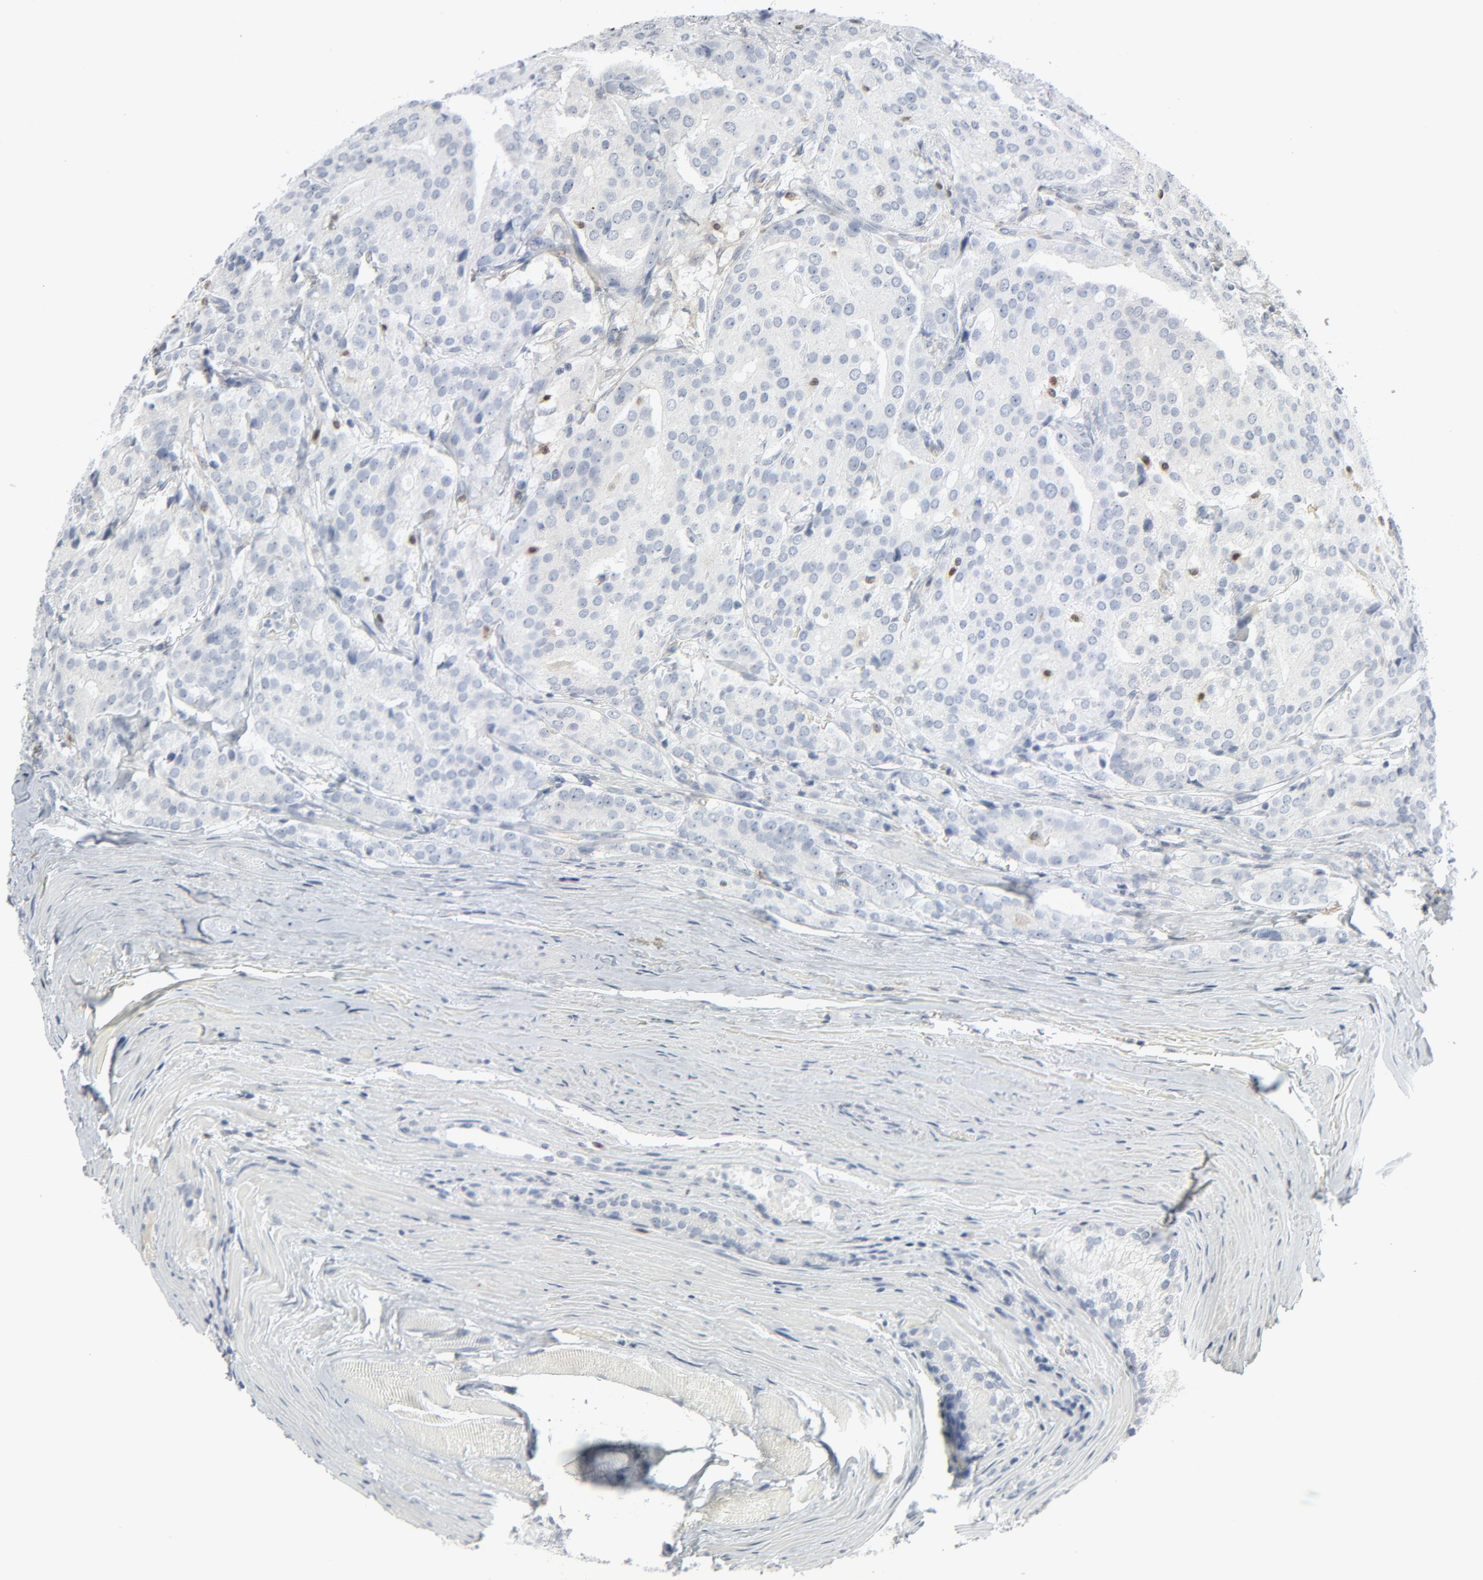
{"staining": {"intensity": "negative", "quantity": "none", "location": "none"}, "tissue": "prostate cancer", "cell_type": "Tumor cells", "image_type": "cancer", "snomed": [{"axis": "morphology", "description": "Adenocarcinoma, Medium grade"}, {"axis": "topography", "description": "Prostate"}], "caption": "This is a histopathology image of IHC staining of prostate medium-grade adenocarcinoma, which shows no staining in tumor cells.", "gene": "MITF", "patient": {"sex": "male", "age": 72}}